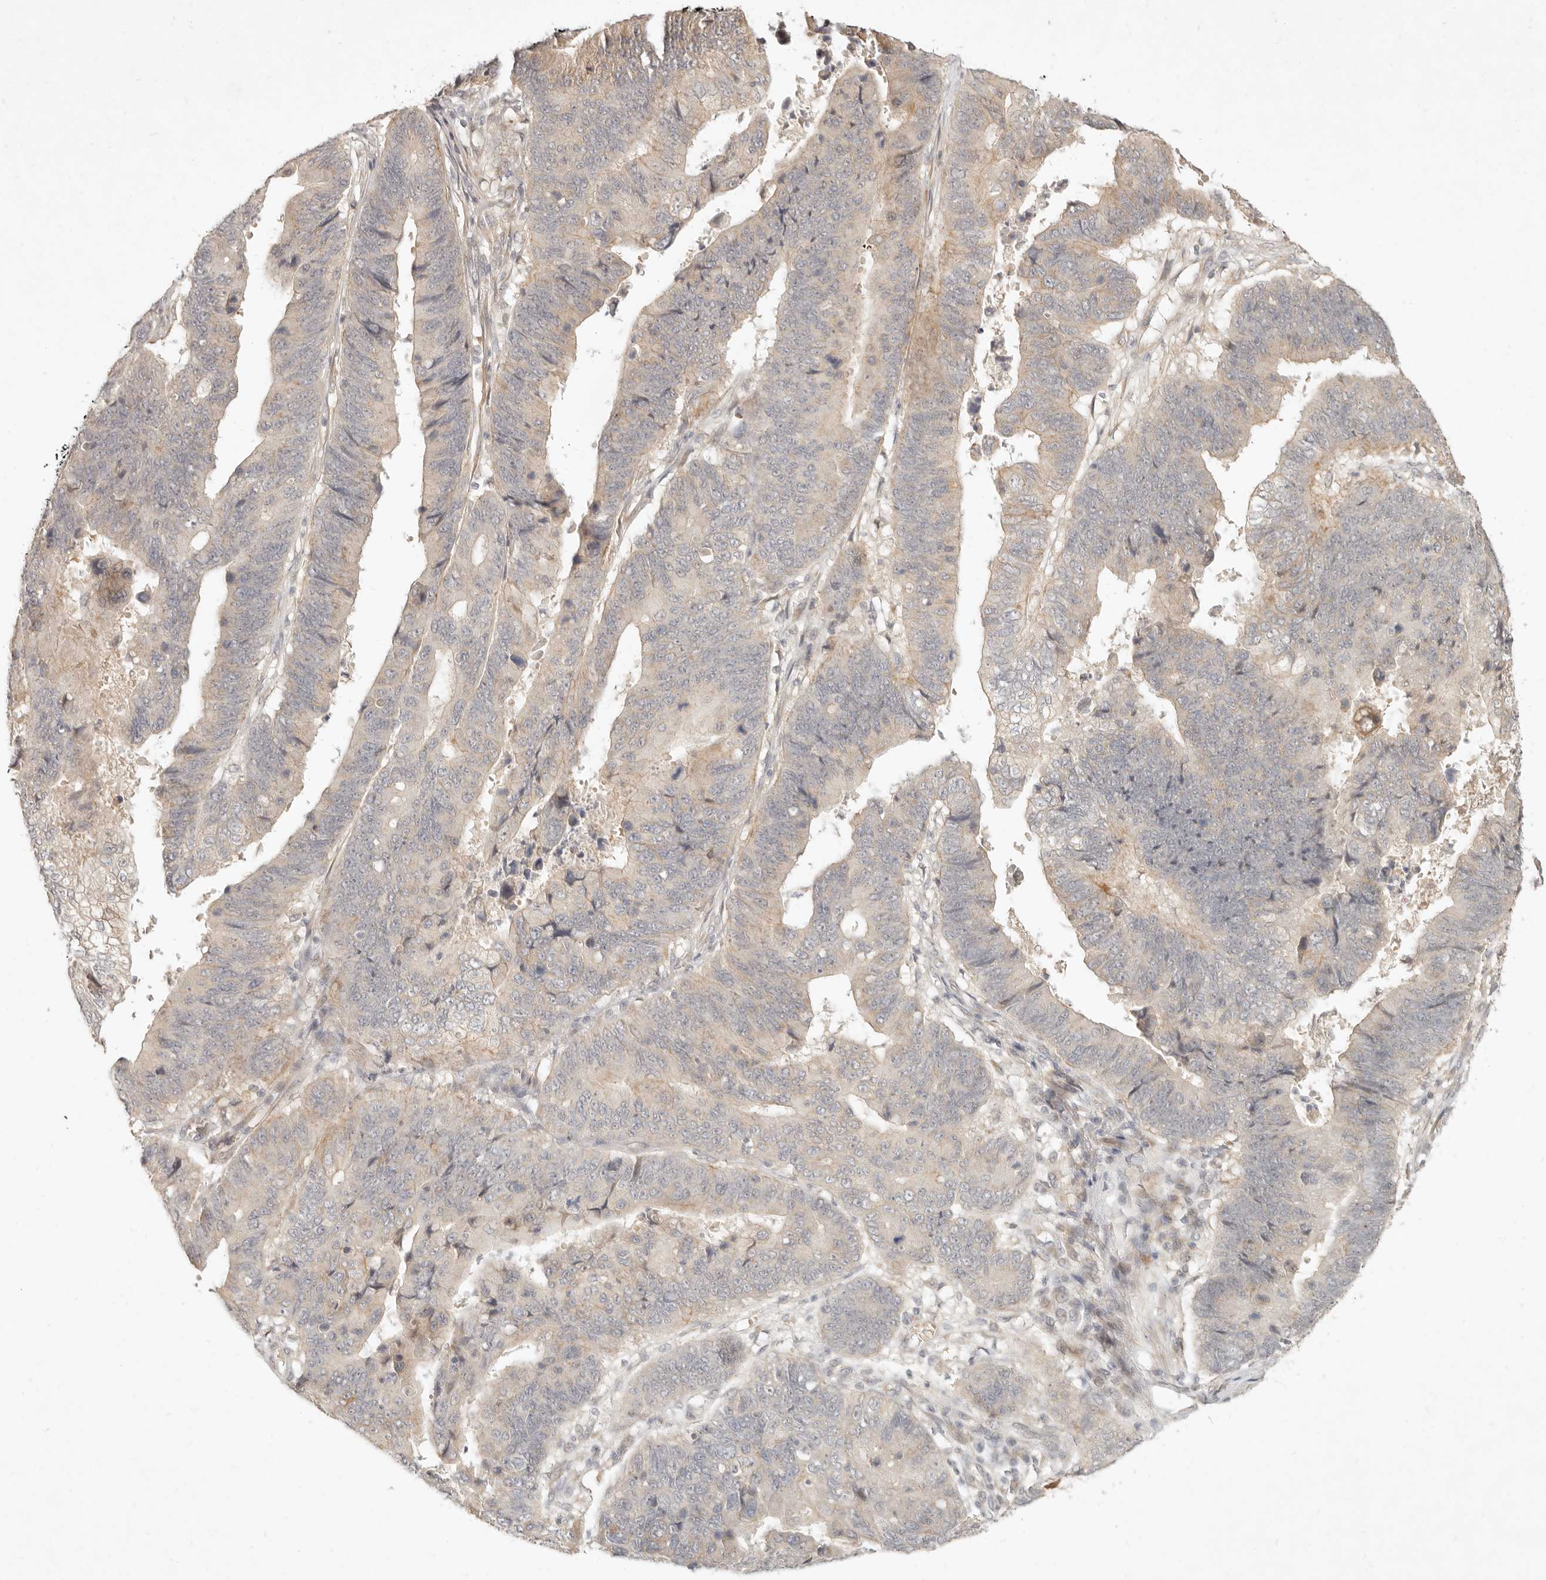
{"staining": {"intensity": "weak", "quantity": "25%-75%", "location": "cytoplasmic/membranous"}, "tissue": "stomach cancer", "cell_type": "Tumor cells", "image_type": "cancer", "snomed": [{"axis": "morphology", "description": "Adenocarcinoma, NOS"}, {"axis": "topography", "description": "Stomach"}], "caption": "Immunohistochemical staining of human adenocarcinoma (stomach) displays low levels of weak cytoplasmic/membranous positivity in about 25%-75% of tumor cells.", "gene": "UBXN11", "patient": {"sex": "male", "age": 59}}